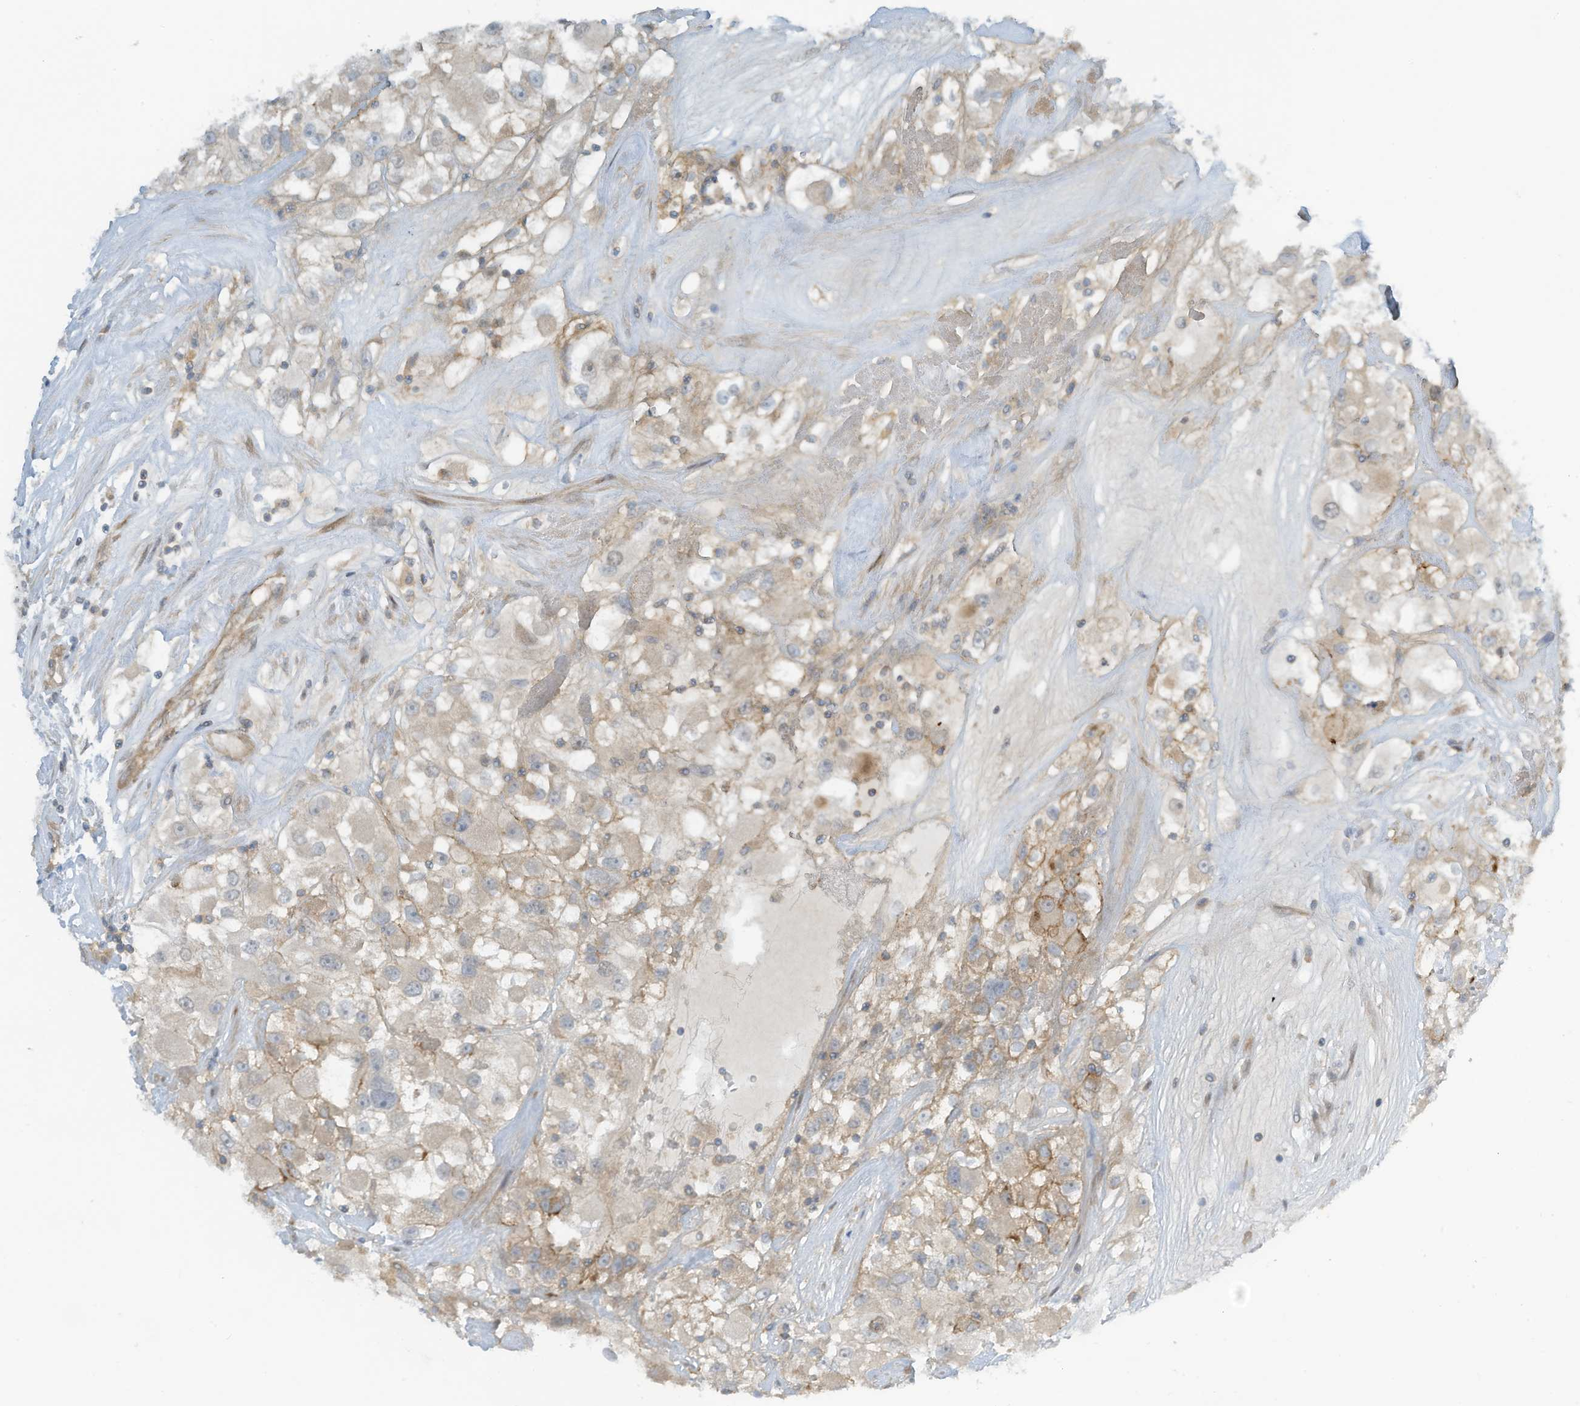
{"staining": {"intensity": "weak", "quantity": "<25%", "location": "cytoplasmic/membranous"}, "tissue": "renal cancer", "cell_type": "Tumor cells", "image_type": "cancer", "snomed": [{"axis": "morphology", "description": "Adenocarcinoma, NOS"}, {"axis": "topography", "description": "Kidney"}], "caption": "This is a micrograph of IHC staining of adenocarcinoma (renal), which shows no positivity in tumor cells.", "gene": "FSD1L", "patient": {"sex": "female", "age": 52}}